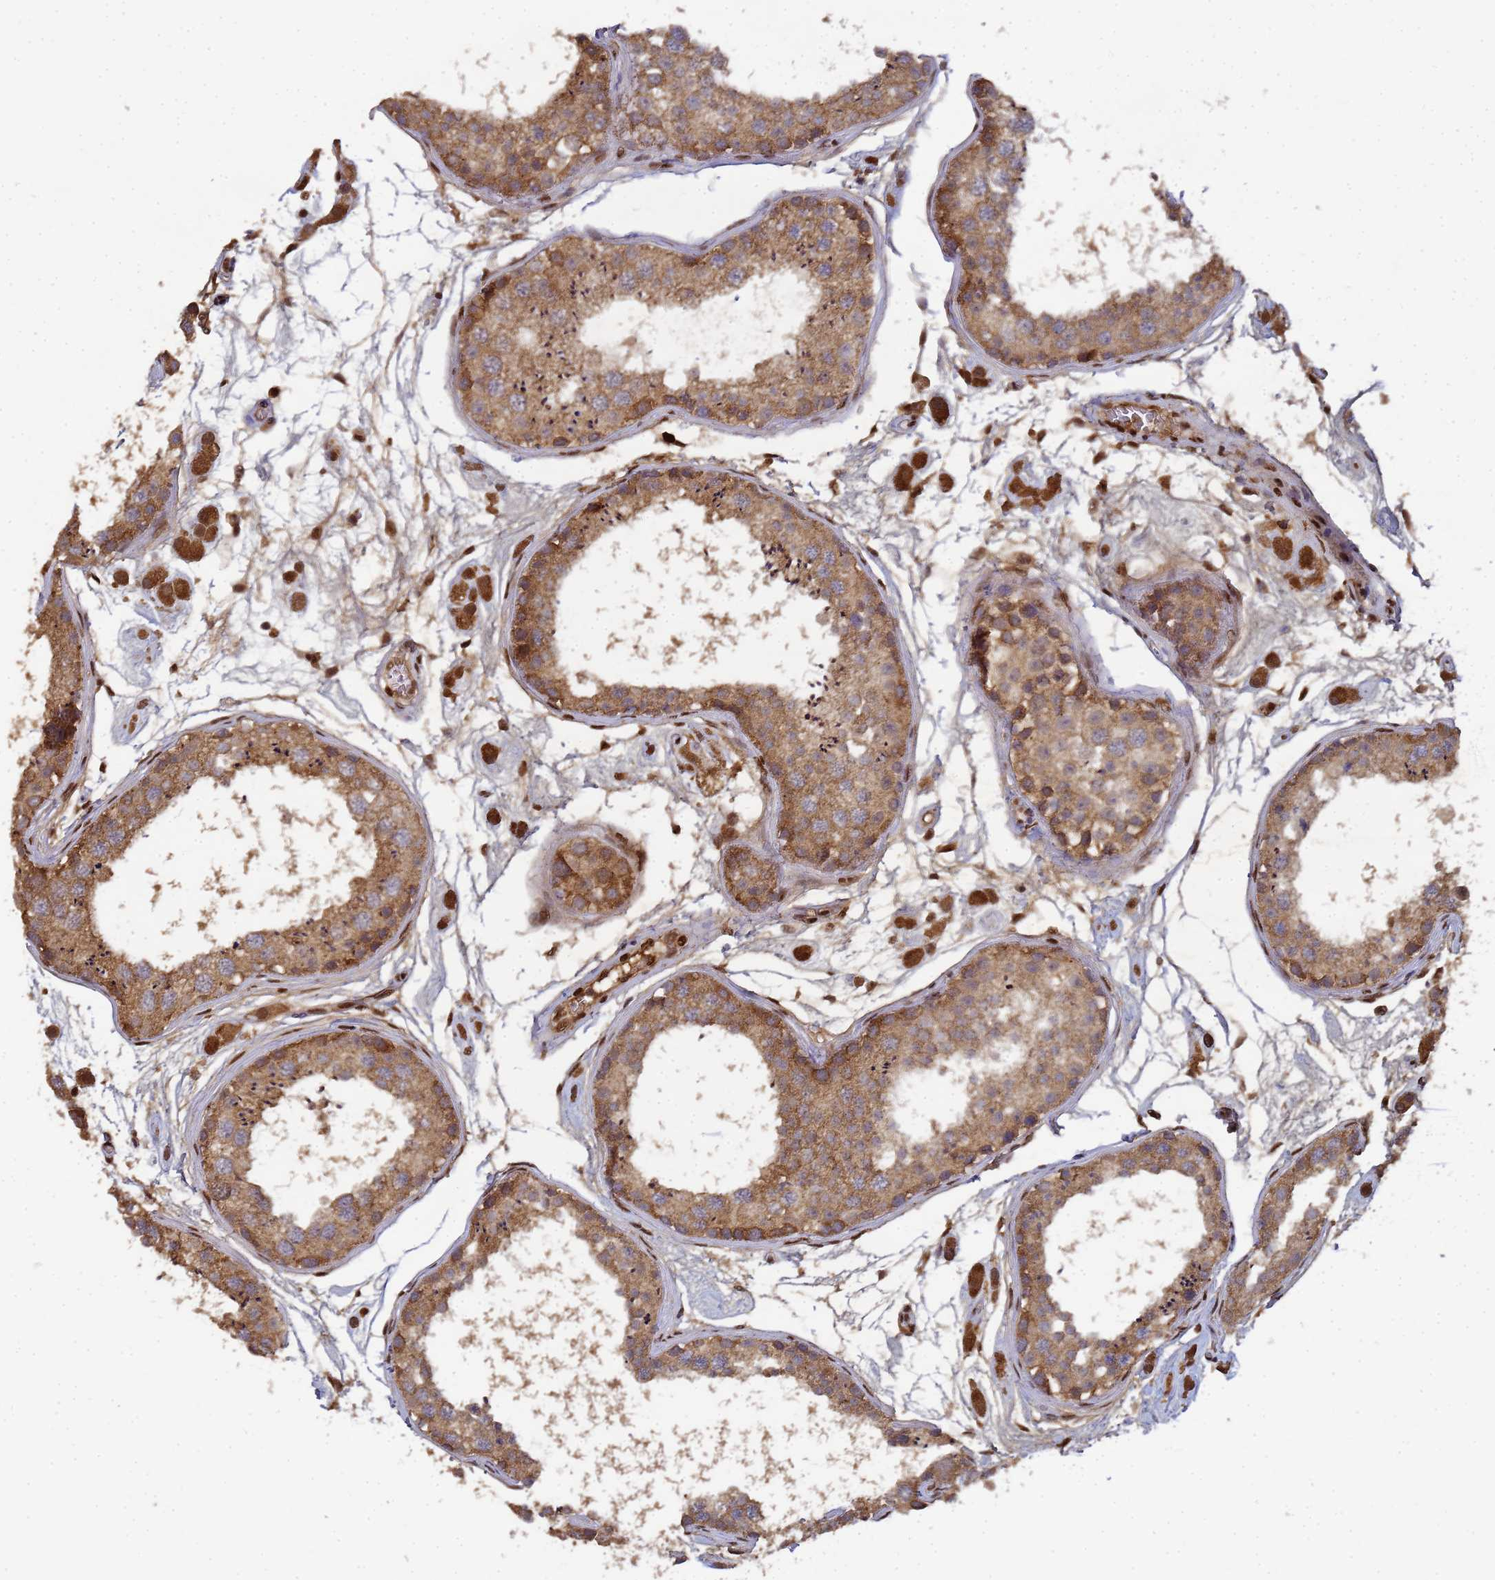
{"staining": {"intensity": "moderate", "quantity": ">75%", "location": "cytoplasmic/membranous"}, "tissue": "testis", "cell_type": "Cells in seminiferous ducts", "image_type": "normal", "snomed": [{"axis": "morphology", "description": "Normal tissue, NOS"}, {"axis": "topography", "description": "Testis"}], "caption": "Immunohistochemistry image of normal human testis stained for a protein (brown), which demonstrates medium levels of moderate cytoplasmic/membranous positivity in about >75% of cells in seminiferous ducts.", "gene": "SECISBP2", "patient": {"sex": "male", "age": 25}}